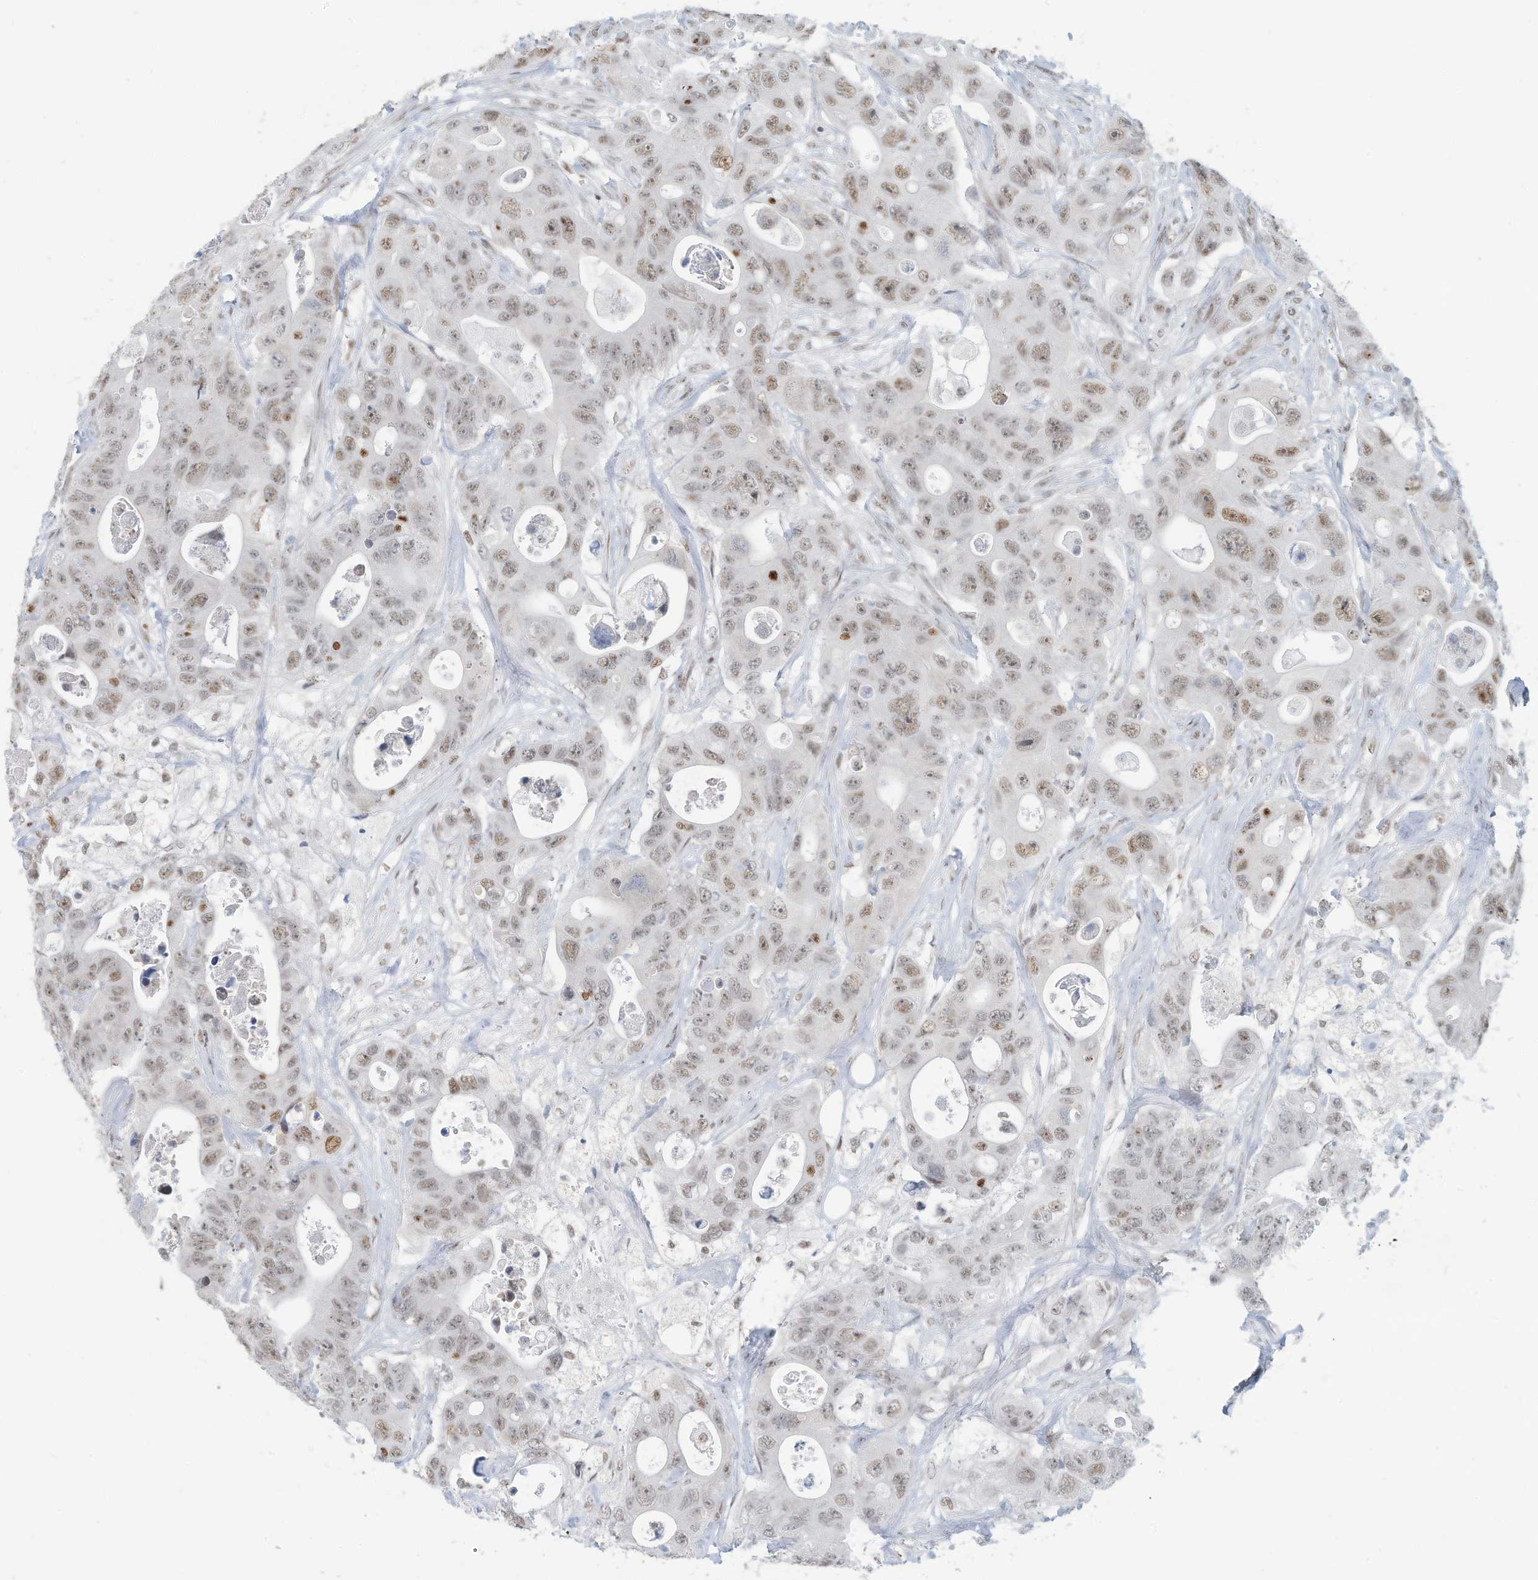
{"staining": {"intensity": "moderate", "quantity": ">75%", "location": "nuclear"}, "tissue": "colorectal cancer", "cell_type": "Tumor cells", "image_type": "cancer", "snomed": [{"axis": "morphology", "description": "Adenocarcinoma, NOS"}, {"axis": "topography", "description": "Colon"}], "caption": "Immunohistochemistry (DAB (3,3'-diaminobenzidine)) staining of adenocarcinoma (colorectal) reveals moderate nuclear protein expression in approximately >75% of tumor cells. The protein of interest is shown in brown color, while the nuclei are stained blue.", "gene": "SARNP", "patient": {"sex": "female", "age": 46}}